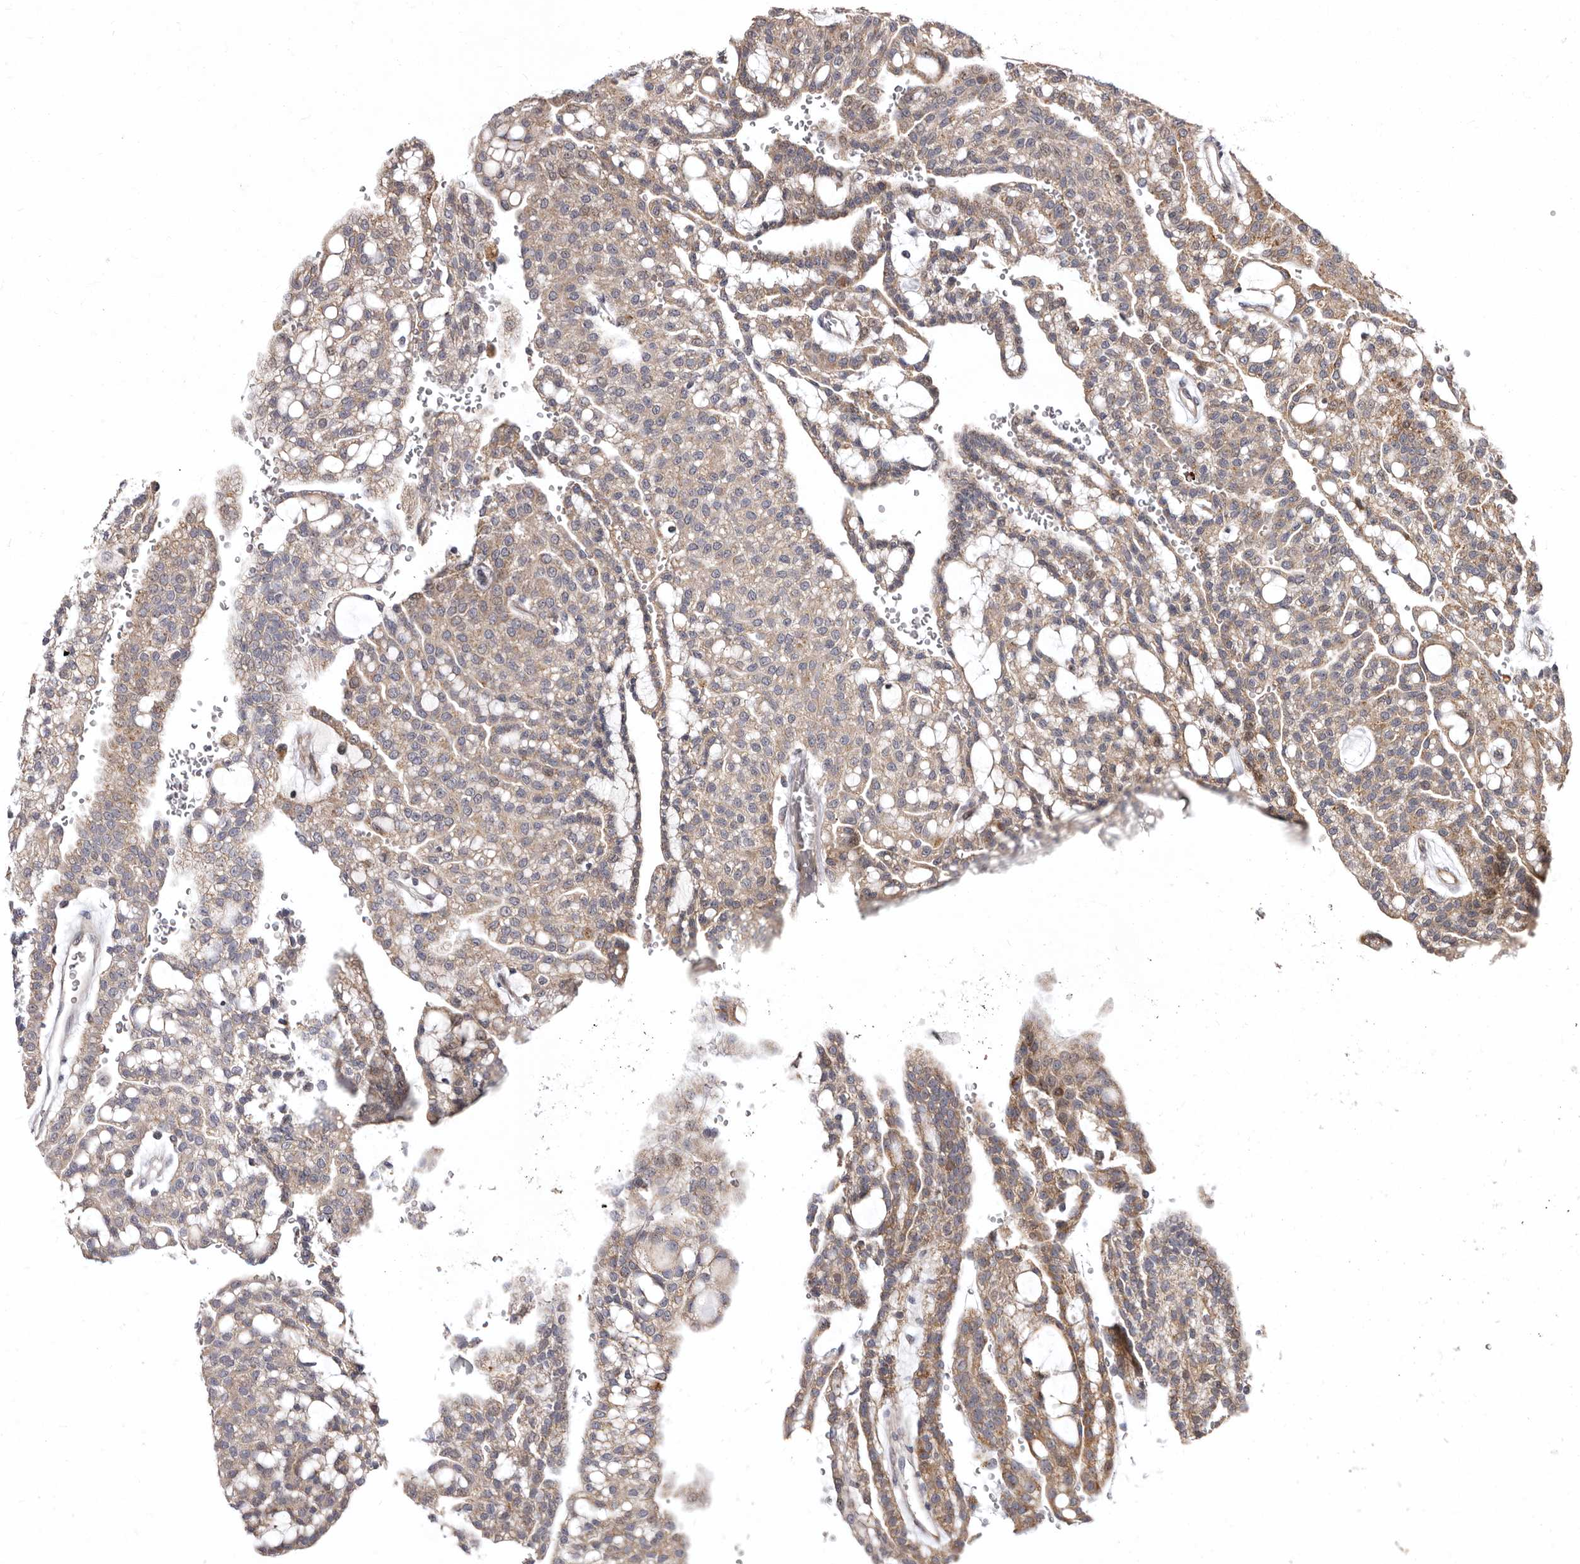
{"staining": {"intensity": "weak", "quantity": ">75%", "location": "cytoplasmic/membranous"}, "tissue": "renal cancer", "cell_type": "Tumor cells", "image_type": "cancer", "snomed": [{"axis": "morphology", "description": "Adenocarcinoma, NOS"}, {"axis": "topography", "description": "Kidney"}], "caption": "The histopathology image exhibits immunohistochemical staining of renal adenocarcinoma. There is weak cytoplasmic/membranous expression is identified in about >75% of tumor cells.", "gene": "SMC4", "patient": {"sex": "male", "age": 63}}